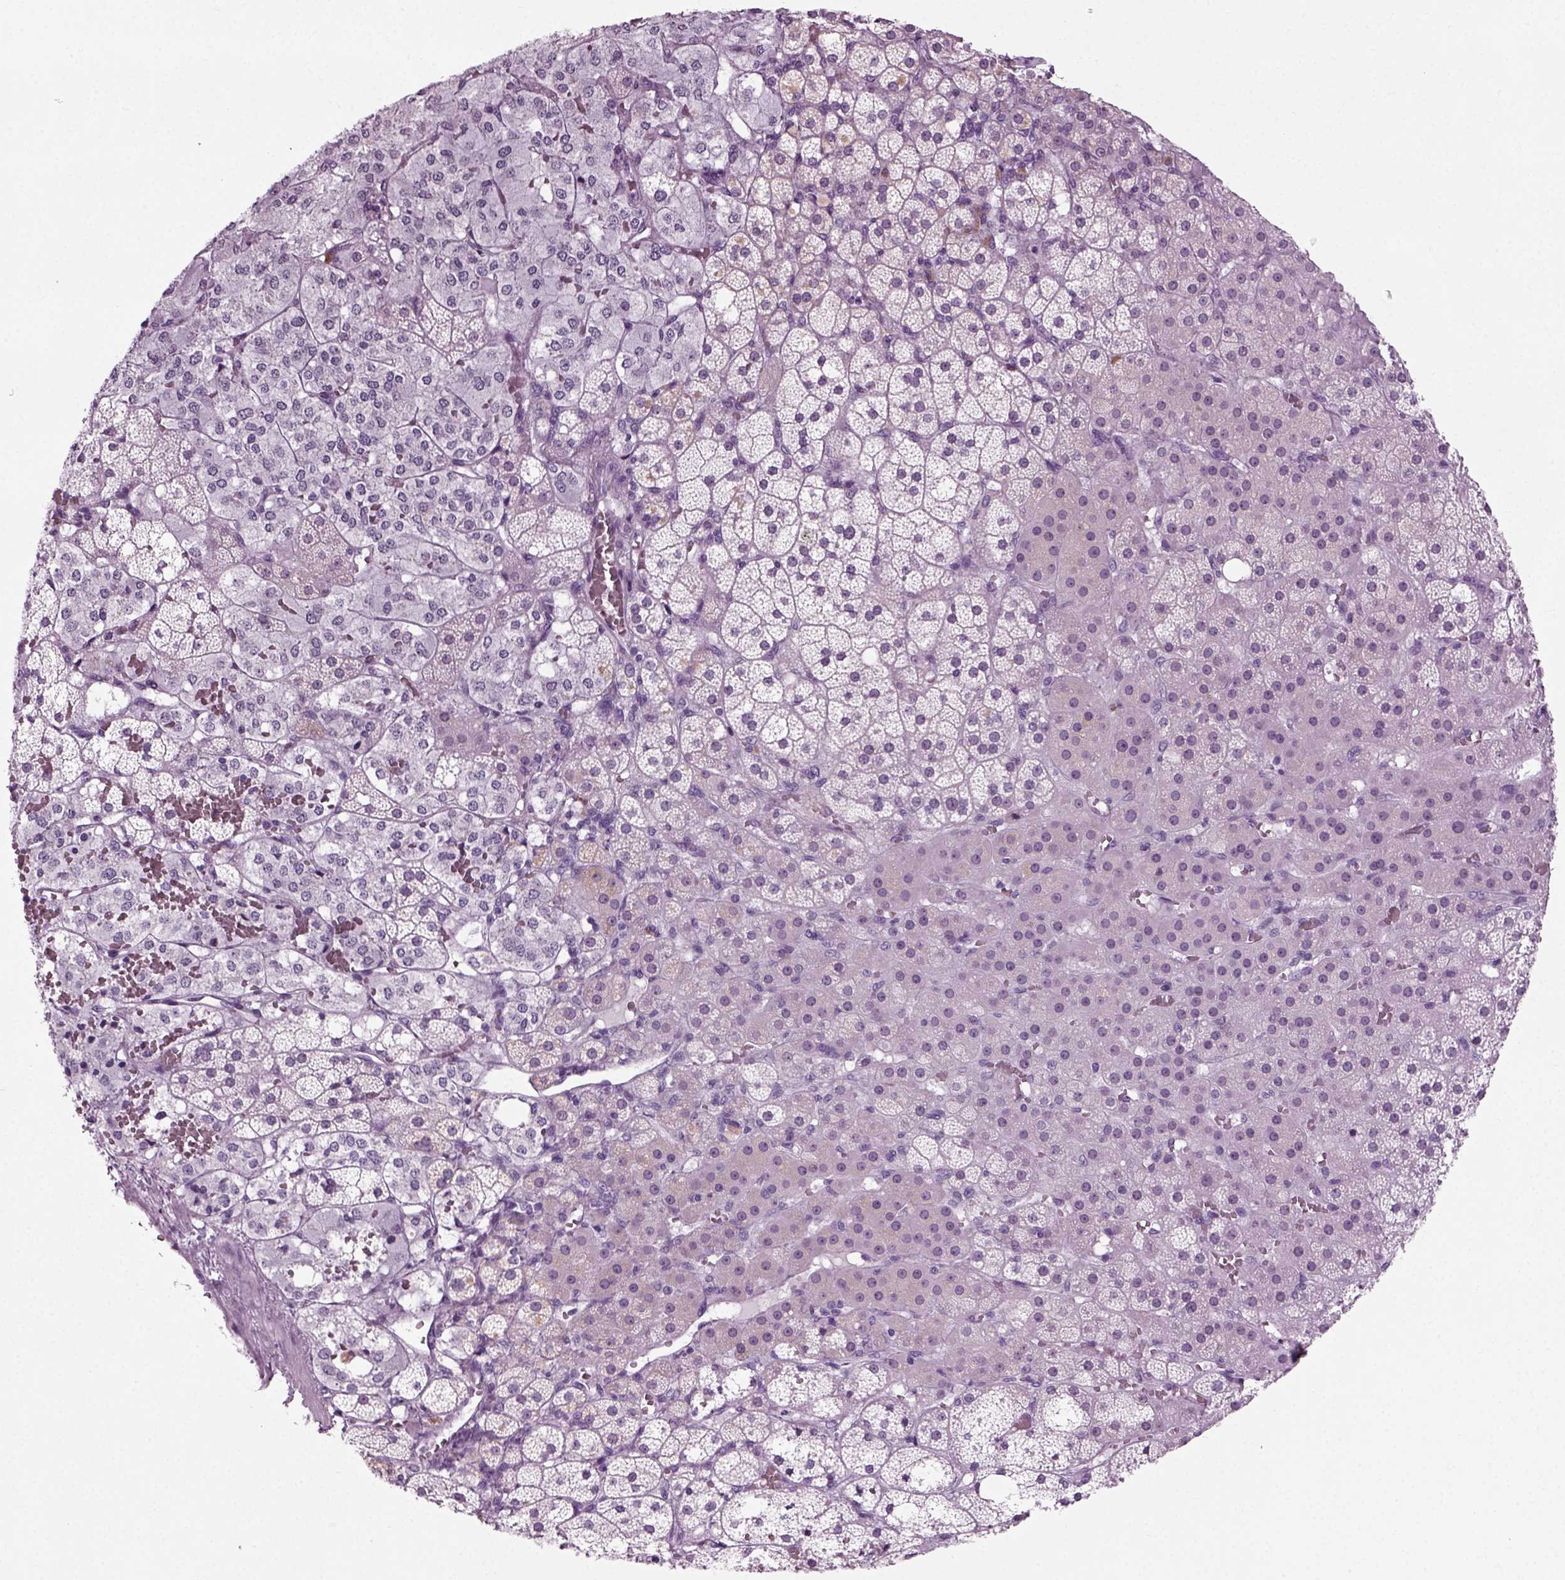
{"staining": {"intensity": "negative", "quantity": "none", "location": "none"}, "tissue": "adrenal gland", "cell_type": "Glandular cells", "image_type": "normal", "snomed": [{"axis": "morphology", "description": "Normal tissue, NOS"}, {"axis": "topography", "description": "Adrenal gland"}], "caption": "Normal adrenal gland was stained to show a protein in brown. There is no significant positivity in glandular cells. (DAB immunohistochemistry visualized using brightfield microscopy, high magnification).", "gene": "PRLH", "patient": {"sex": "male", "age": 53}}